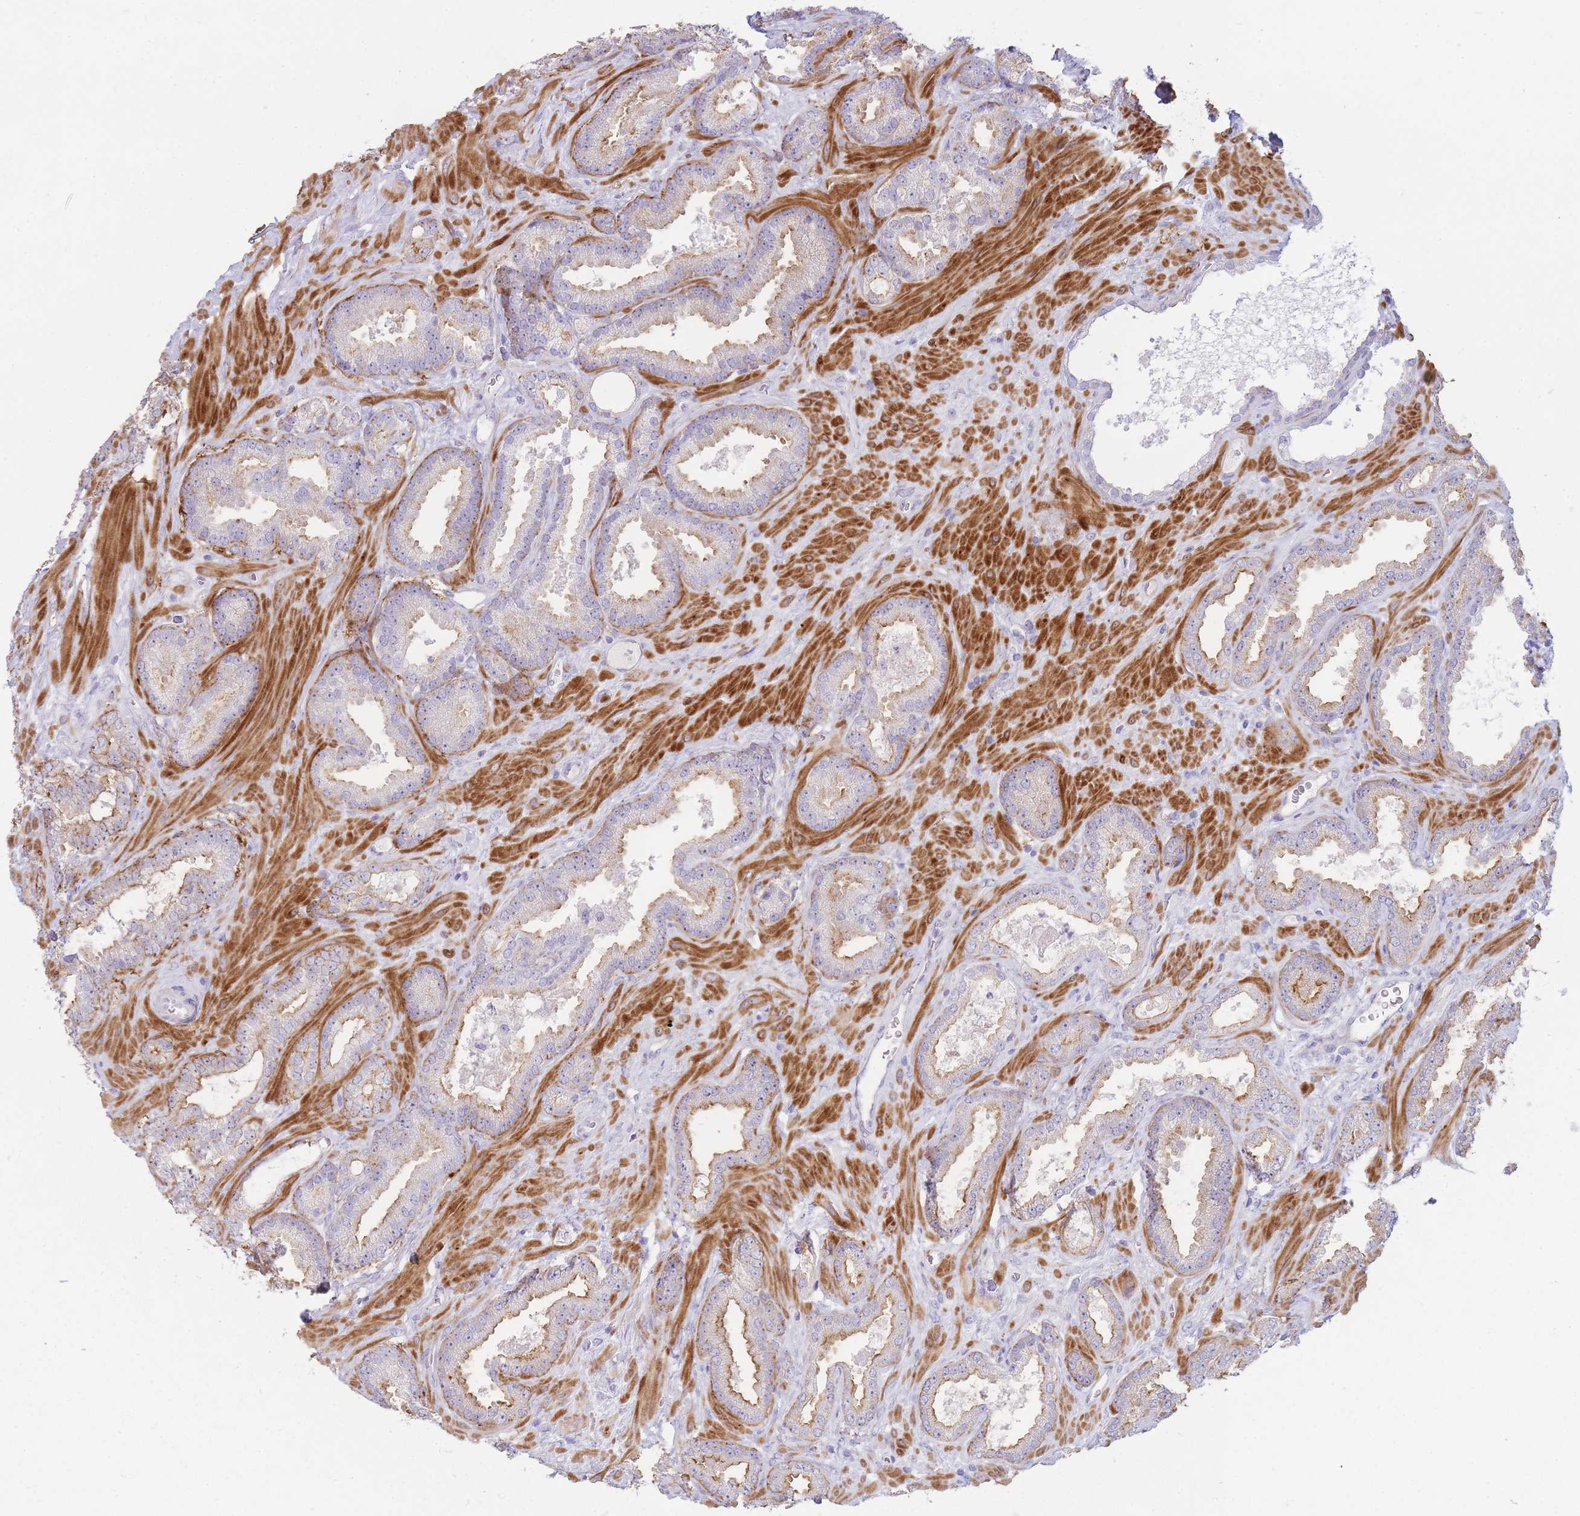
{"staining": {"intensity": "moderate", "quantity": "25%-75%", "location": "cytoplasmic/membranous"}, "tissue": "prostate cancer", "cell_type": "Tumor cells", "image_type": "cancer", "snomed": [{"axis": "morphology", "description": "Adenocarcinoma, Low grade"}, {"axis": "topography", "description": "Prostate"}], "caption": "There is medium levels of moderate cytoplasmic/membranous staining in tumor cells of adenocarcinoma (low-grade) (prostate), as demonstrated by immunohistochemical staining (brown color).", "gene": "UTP14A", "patient": {"sex": "male", "age": 62}}